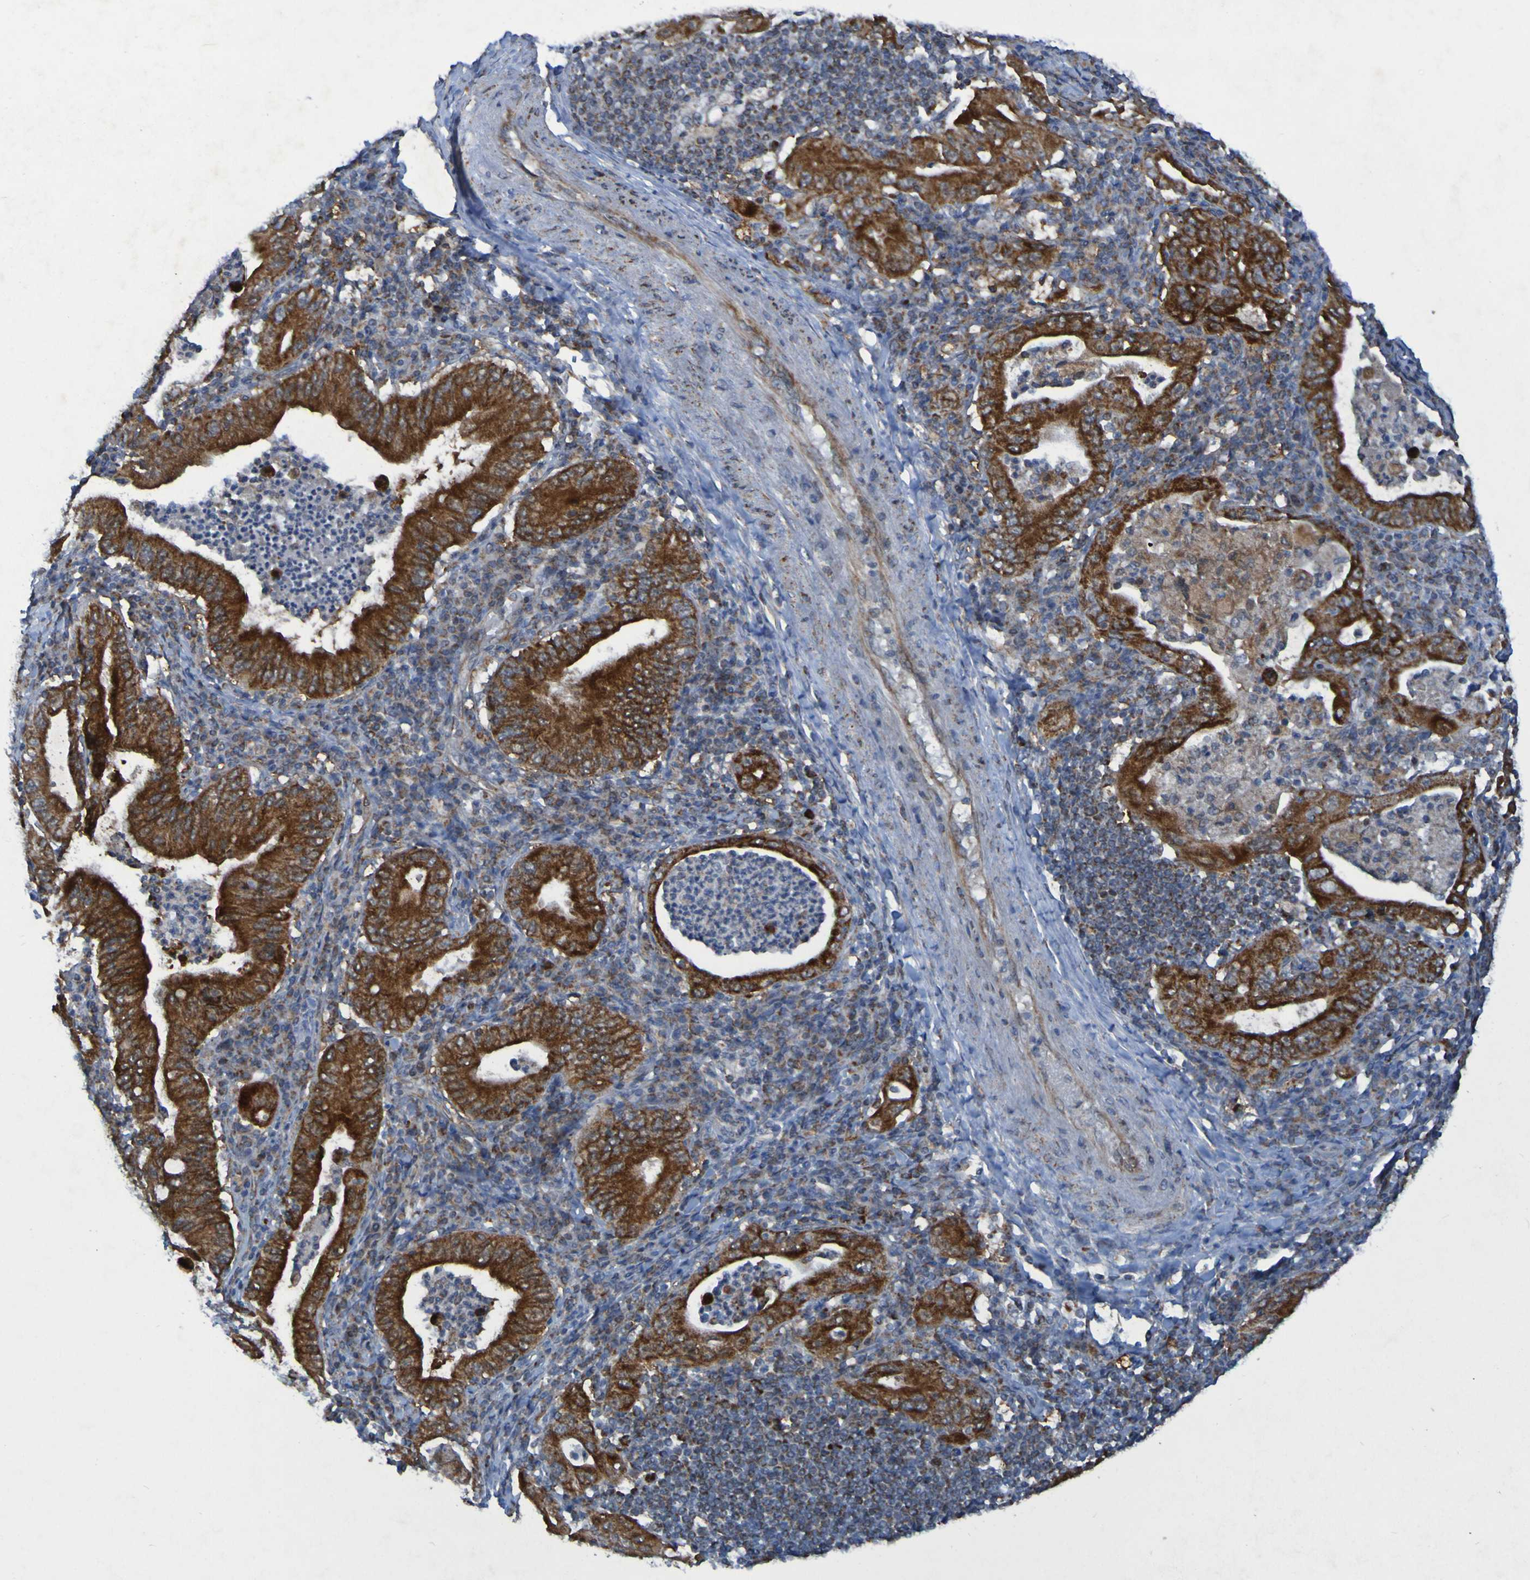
{"staining": {"intensity": "strong", "quantity": ">75%", "location": "cytoplasmic/membranous"}, "tissue": "stomach cancer", "cell_type": "Tumor cells", "image_type": "cancer", "snomed": [{"axis": "morphology", "description": "Normal tissue, NOS"}, {"axis": "morphology", "description": "Adenocarcinoma, NOS"}, {"axis": "topography", "description": "Esophagus"}, {"axis": "topography", "description": "Stomach, upper"}, {"axis": "topography", "description": "Peripheral nerve tissue"}], "caption": "IHC (DAB) staining of human adenocarcinoma (stomach) displays strong cytoplasmic/membranous protein staining in approximately >75% of tumor cells.", "gene": "CCDC51", "patient": {"sex": "male", "age": 62}}